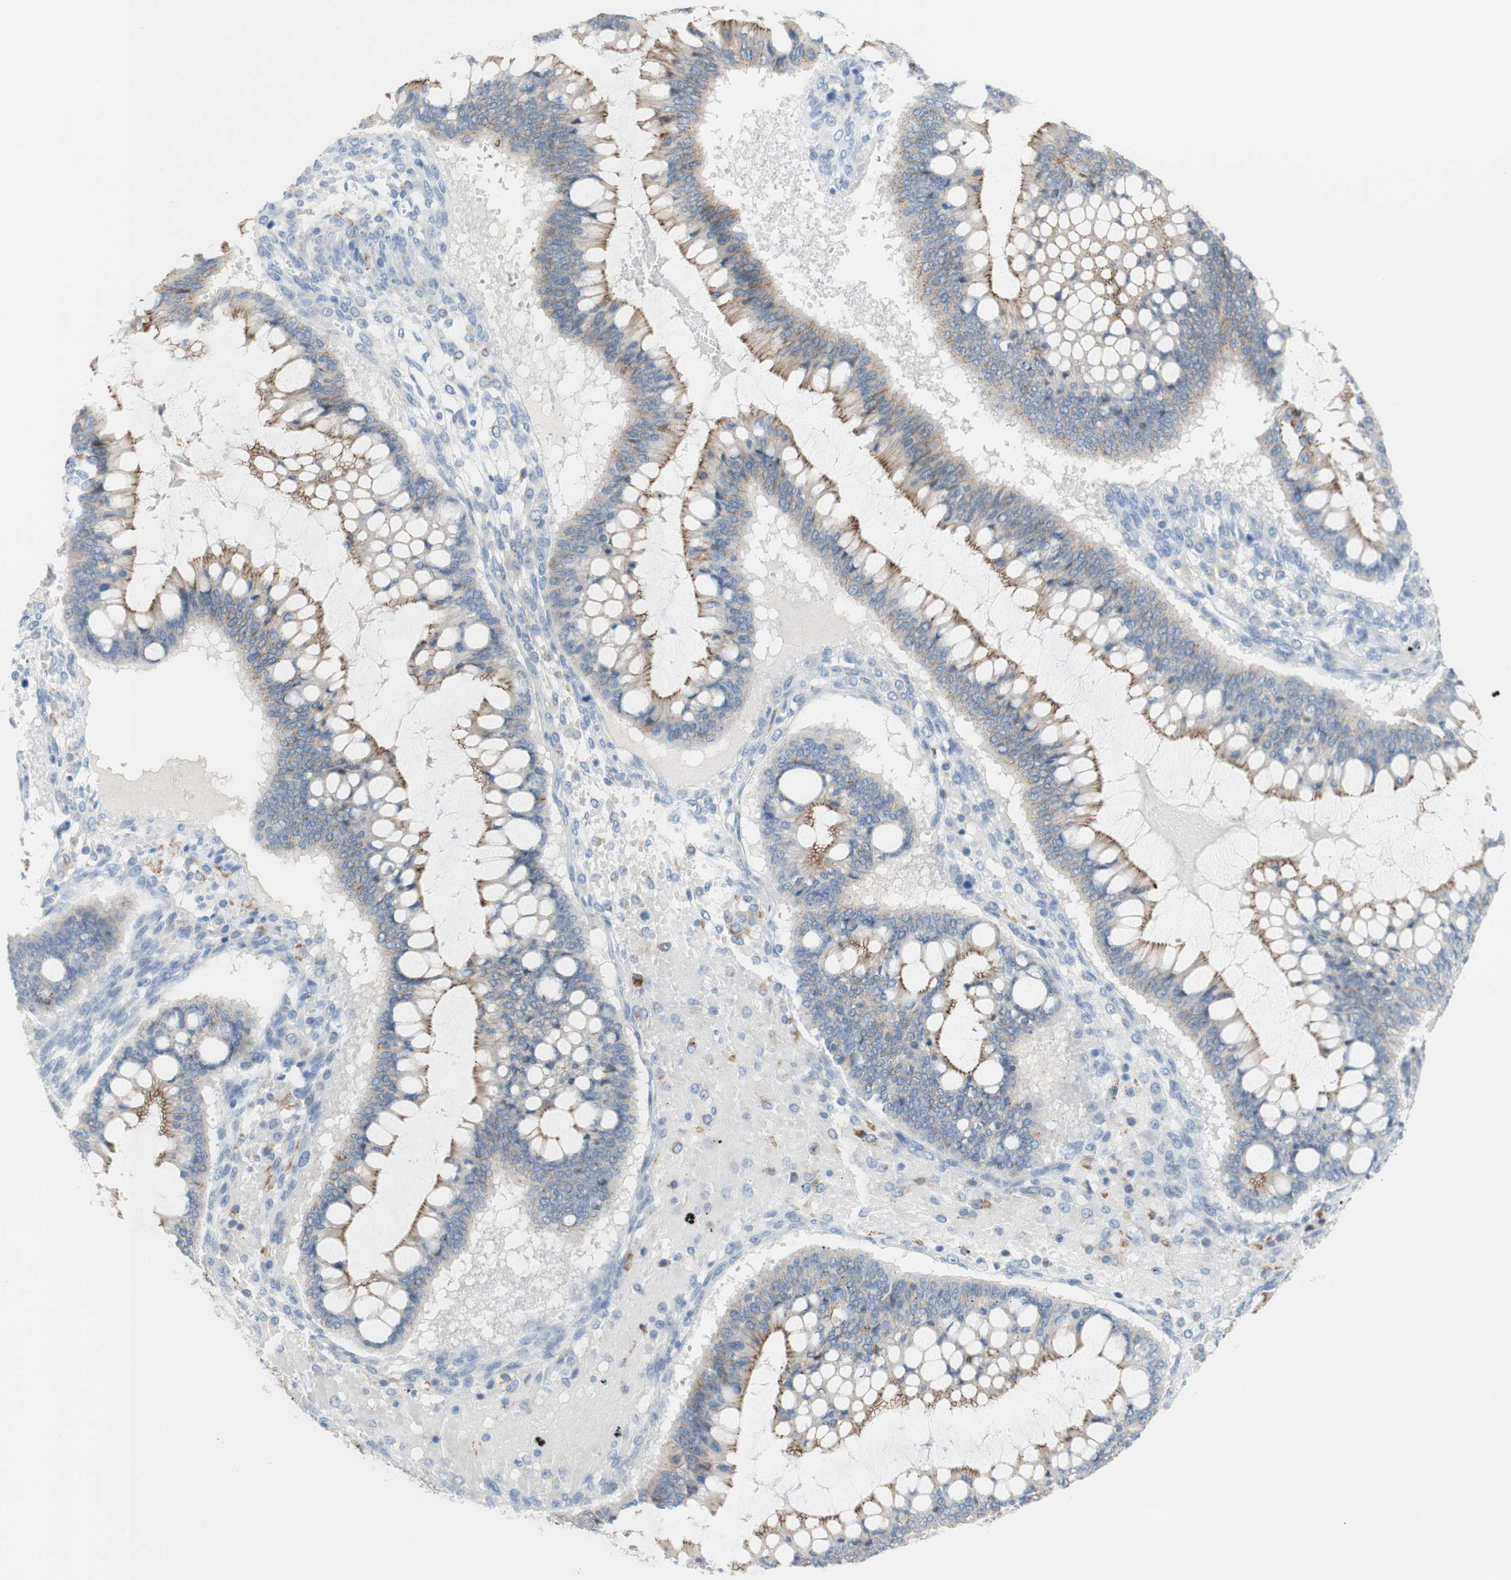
{"staining": {"intensity": "moderate", "quantity": ">75%", "location": "cytoplasmic/membranous"}, "tissue": "ovarian cancer", "cell_type": "Tumor cells", "image_type": "cancer", "snomed": [{"axis": "morphology", "description": "Cystadenocarcinoma, mucinous, NOS"}, {"axis": "topography", "description": "Ovary"}], "caption": "This is an image of immunohistochemistry staining of mucinous cystadenocarcinoma (ovarian), which shows moderate staining in the cytoplasmic/membranous of tumor cells.", "gene": "DSC2", "patient": {"sex": "female", "age": 73}}